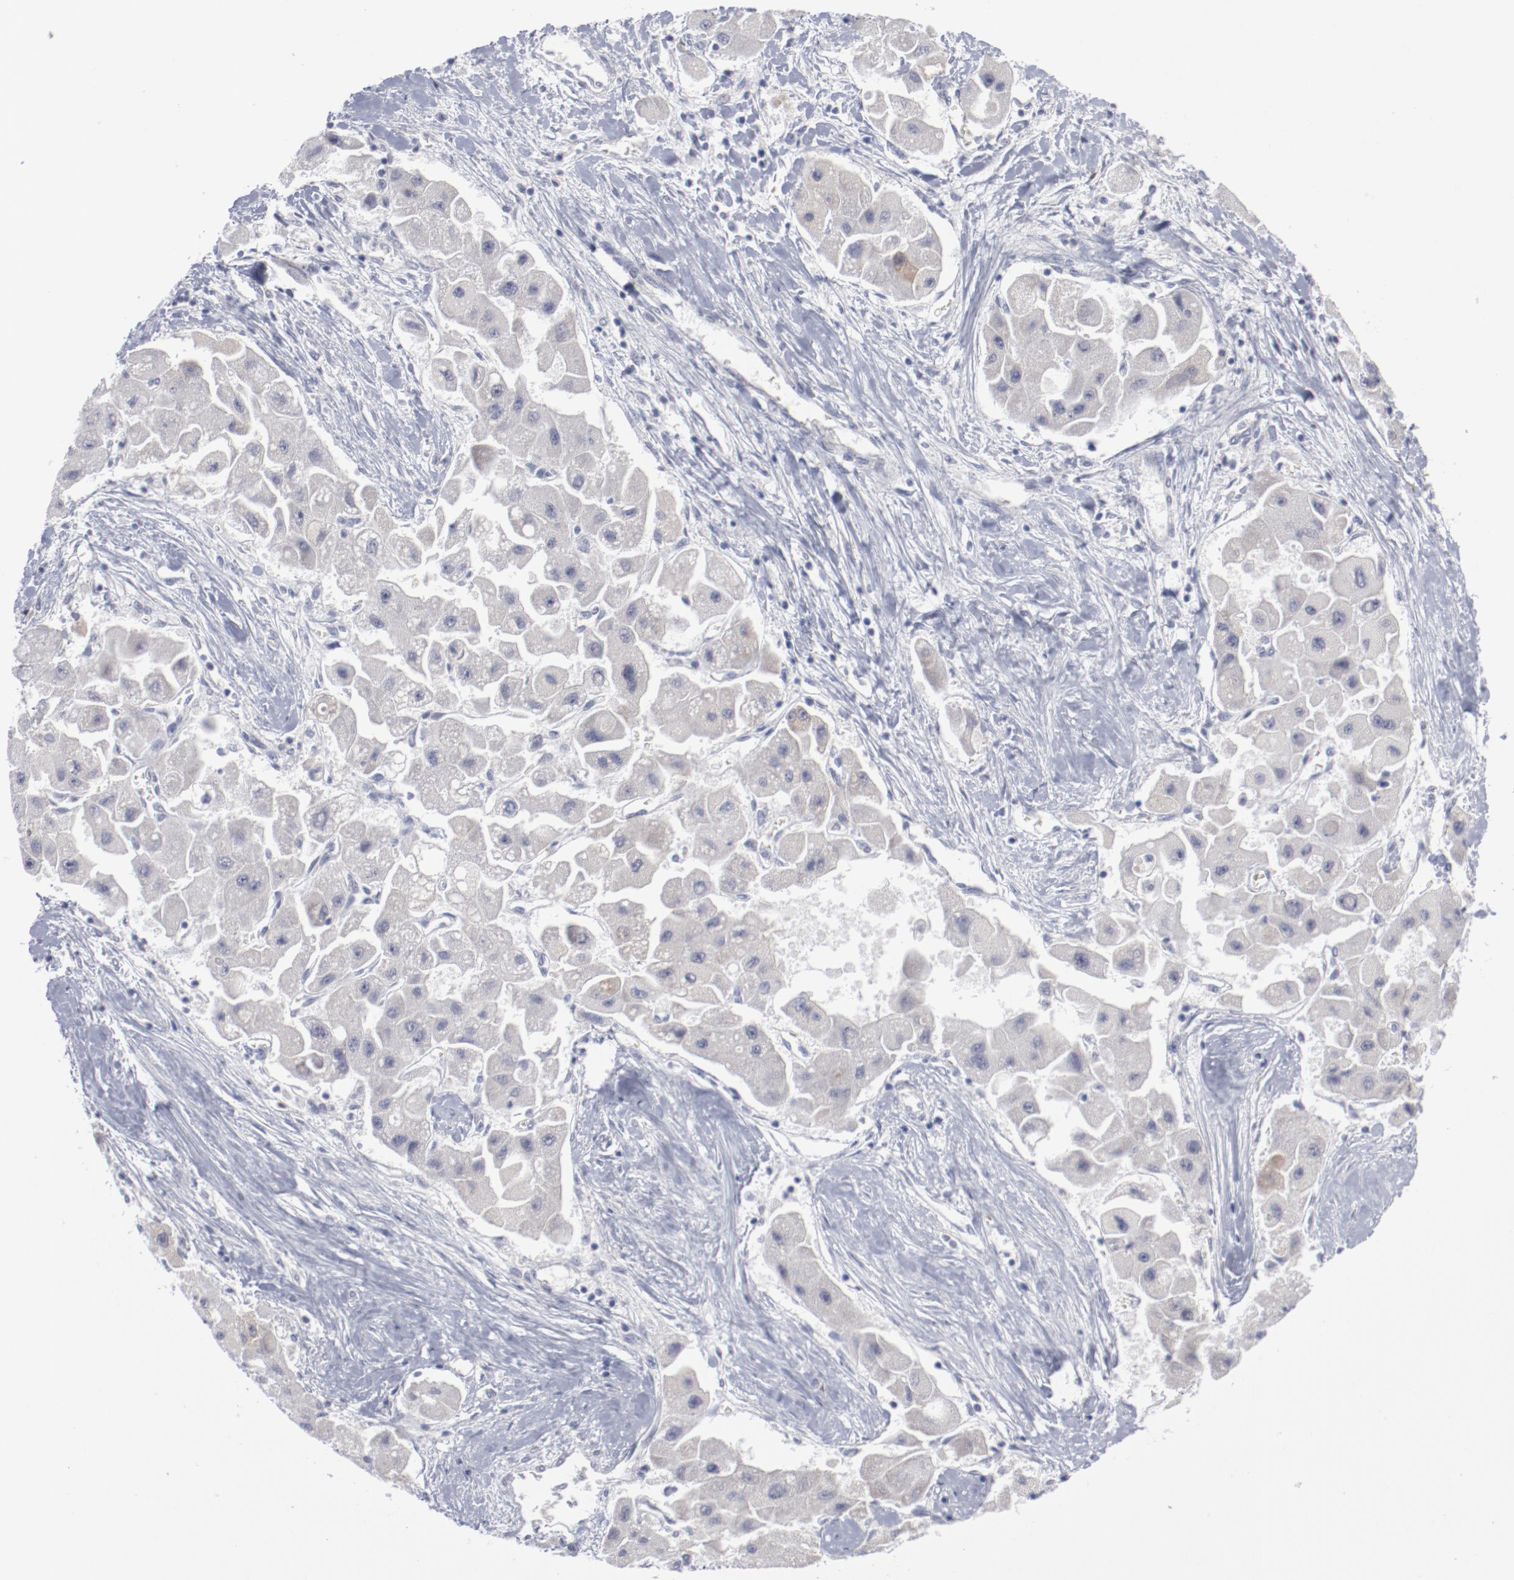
{"staining": {"intensity": "moderate", "quantity": "<25%", "location": "cytoplasmic/membranous"}, "tissue": "liver cancer", "cell_type": "Tumor cells", "image_type": "cancer", "snomed": [{"axis": "morphology", "description": "Carcinoma, Hepatocellular, NOS"}, {"axis": "topography", "description": "Liver"}], "caption": "A brown stain shows moderate cytoplasmic/membranous positivity of a protein in liver hepatocellular carcinoma tumor cells.", "gene": "SH3BGR", "patient": {"sex": "male", "age": 24}}